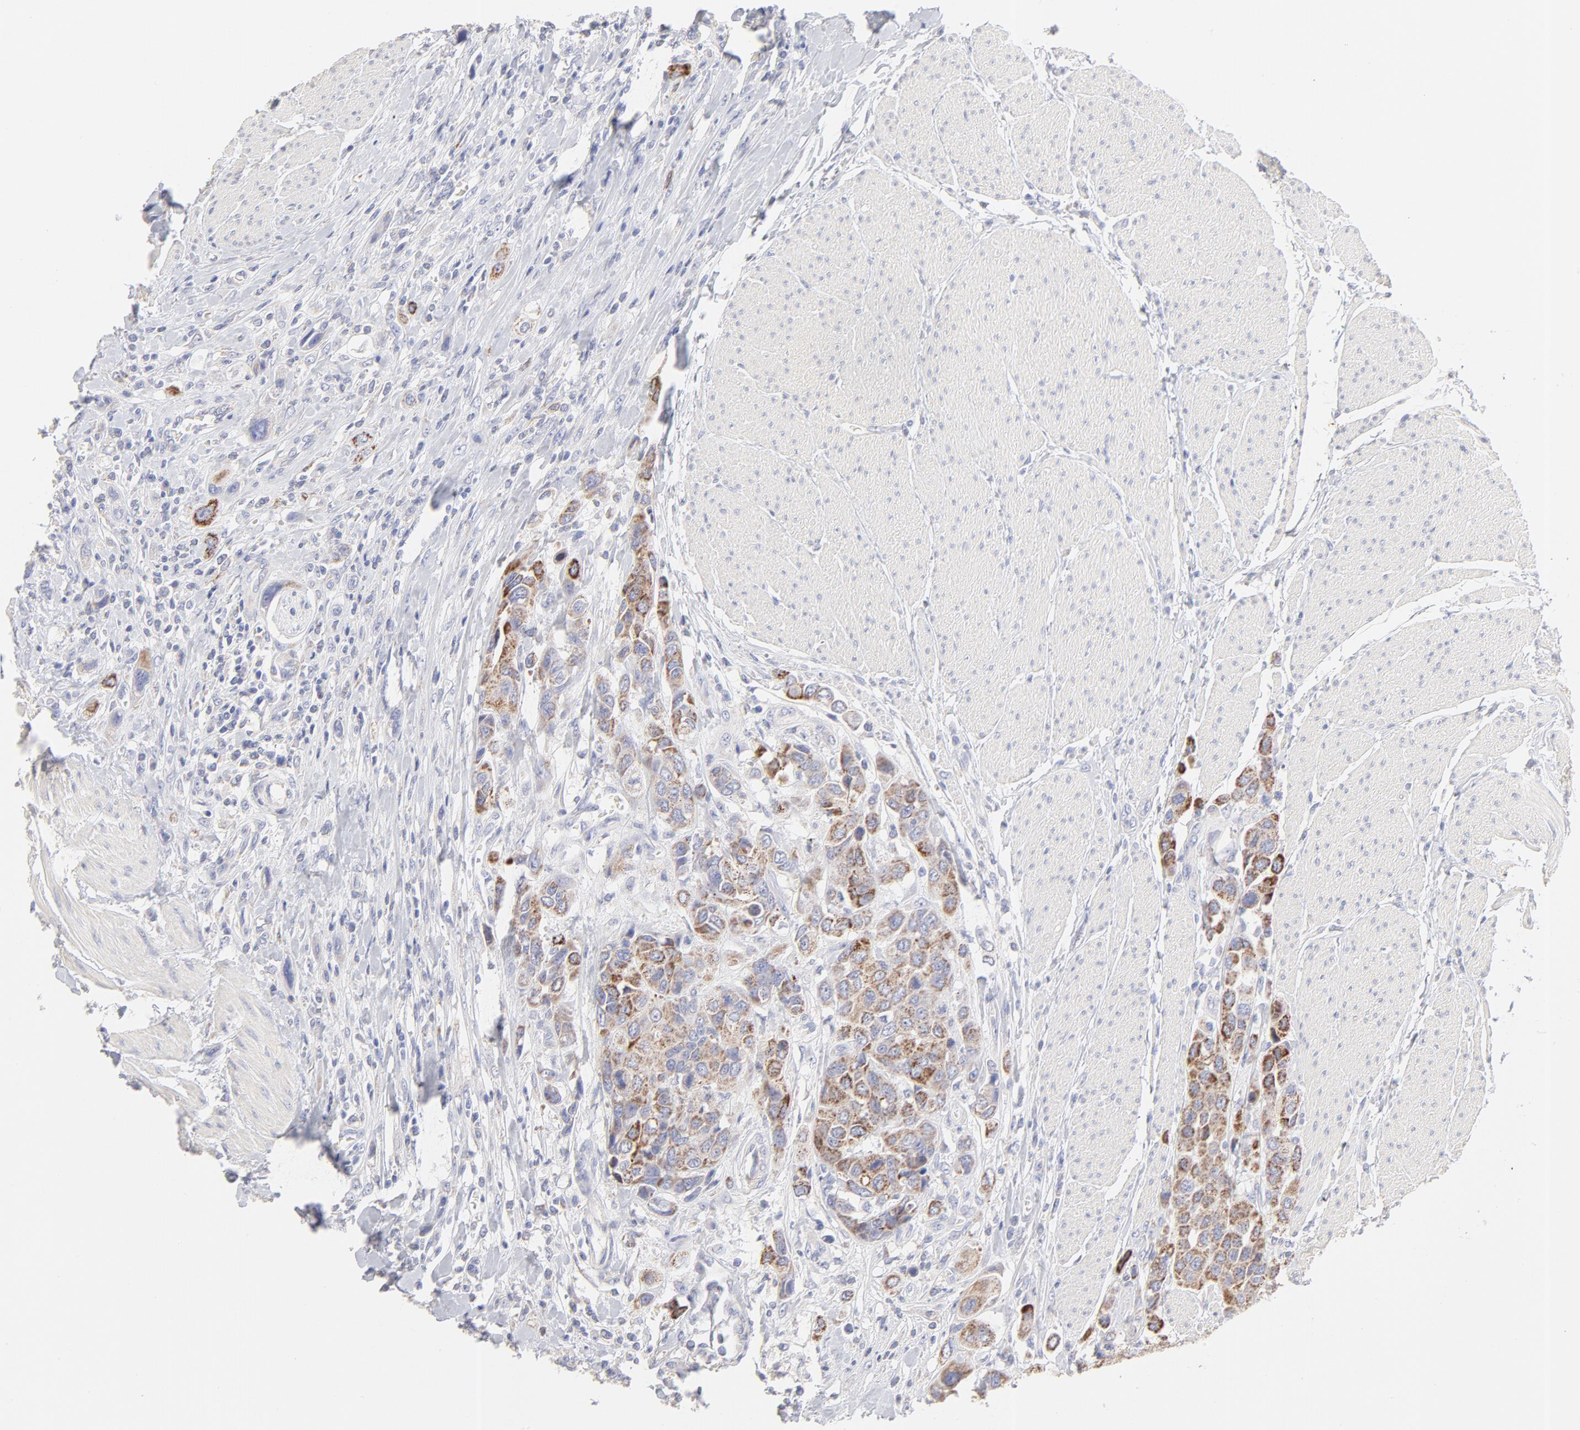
{"staining": {"intensity": "moderate", "quantity": ">75%", "location": "cytoplasmic/membranous"}, "tissue": "urothelial cancer", "cell_type": "Tumor cells", "image_type": "cancer", "snomed": [{"axis": "morphology", "description": "Urothelial carcinoma, High grade"}, {"axis": "topography", "description": "Urinary bladder"}], "caption": "IHC image of human urothelial carcinoma (high-grade) stained for a protein (brown), which exhibits medium levels of moderate cytoplasmic/membranous expression in approximately >75% of tumor cells.", "gene": "TST", "patient": {"sex": "male", "age": 50}}